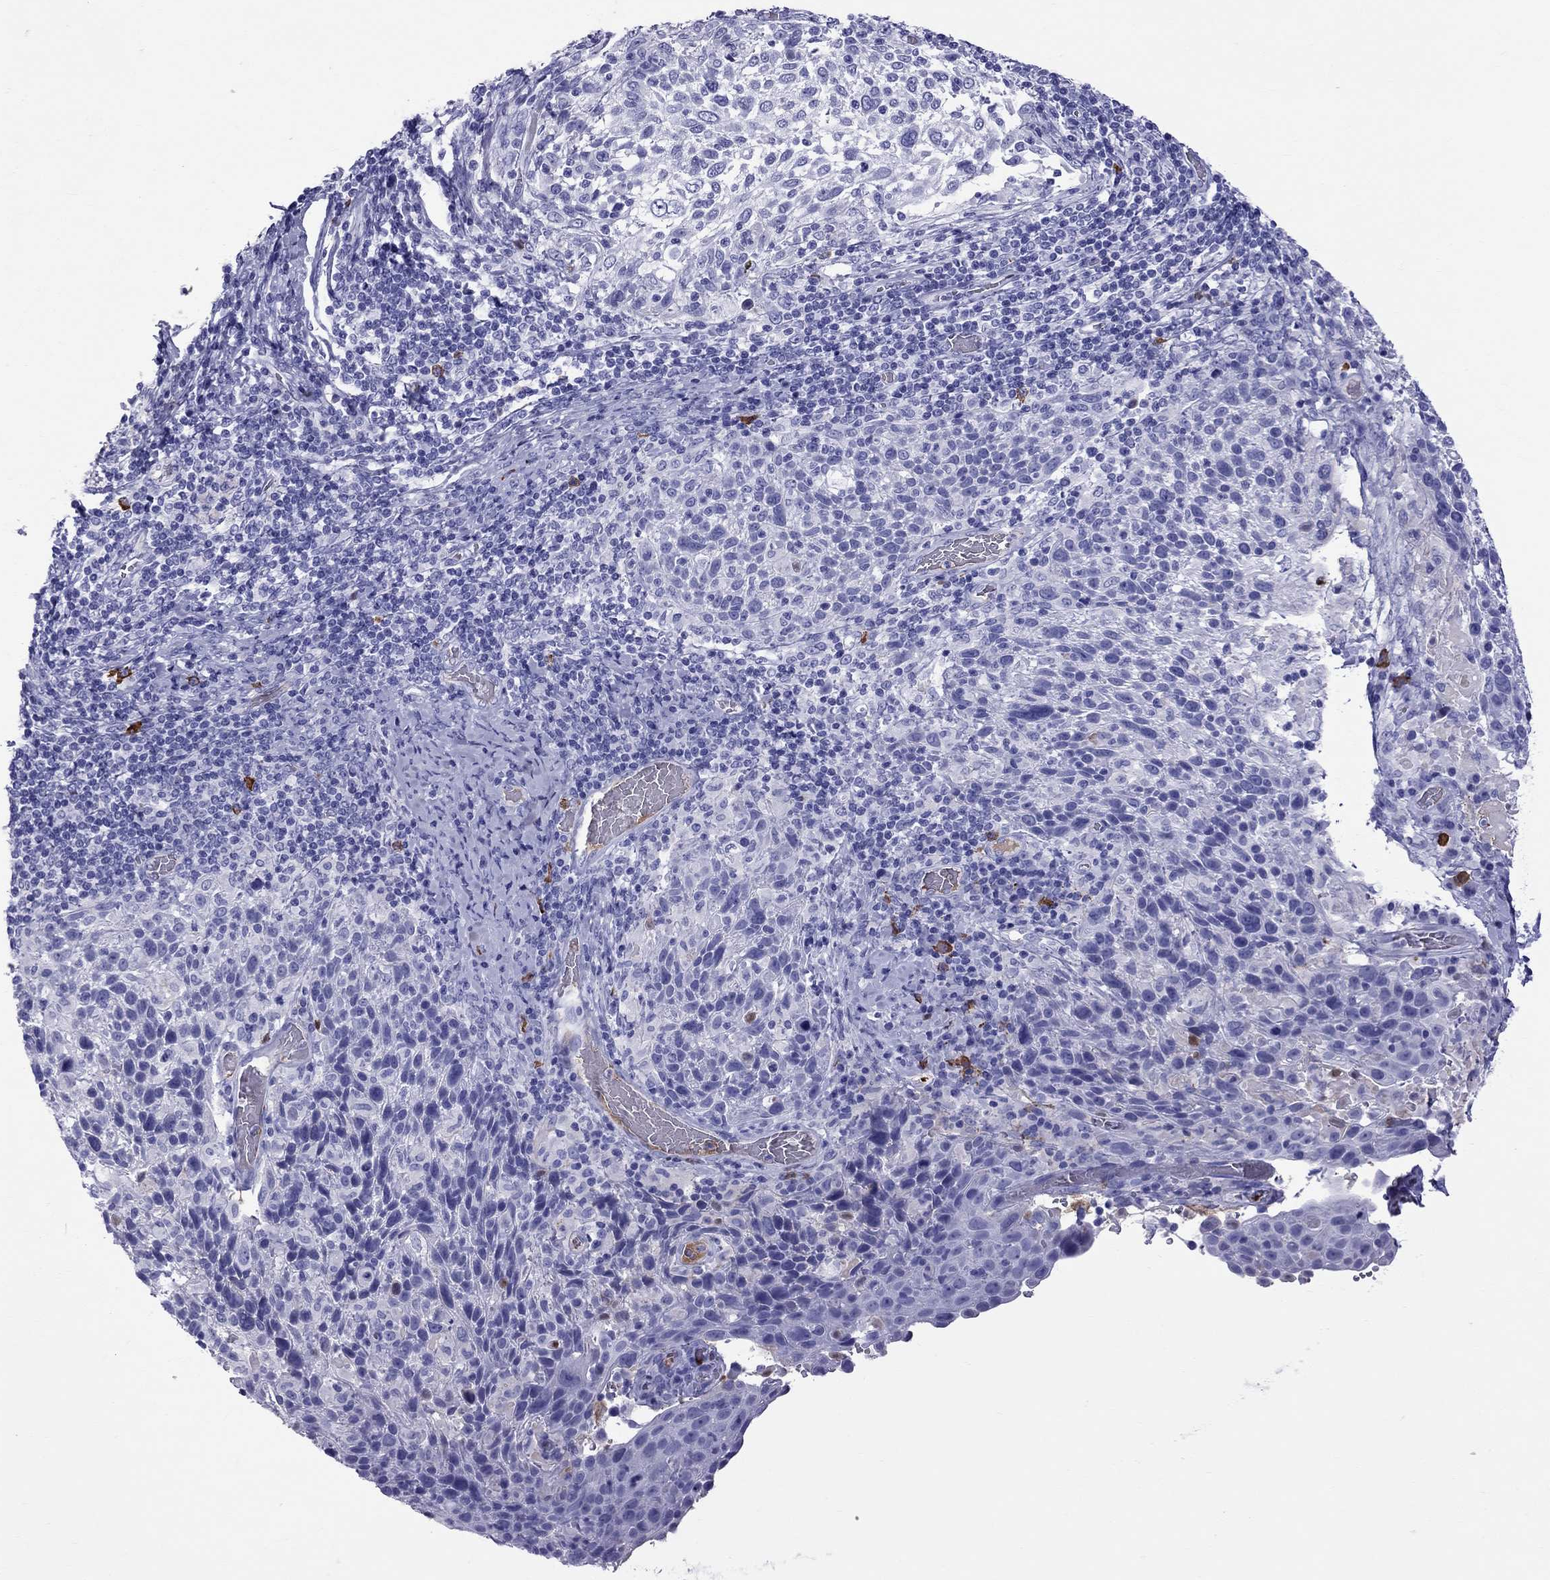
{"staining": {"intensity": "negative", "quantity": "none", "location": "none"}, "tissue": "cervical cancer", "cell_type": "Tumor cells", "image_type": "cancer", "snomed": [{"axis": "morphology", "description": "Squamous cell carcinoma, NOS"}, {"axis": "topography", "description": "Cervix"}], "caption": "Squamous cell carcinoma (cervical) was stained to show a protein in brown. There is no significant expression in tumor cells. The staining was performed using DAB to visualize the protein expression in brown, while the nuclei were stained in blue with hematoxylin (Magnification: 20x).", "gene": "SCART1", "patient": {"sex": "female", "age": 61}}